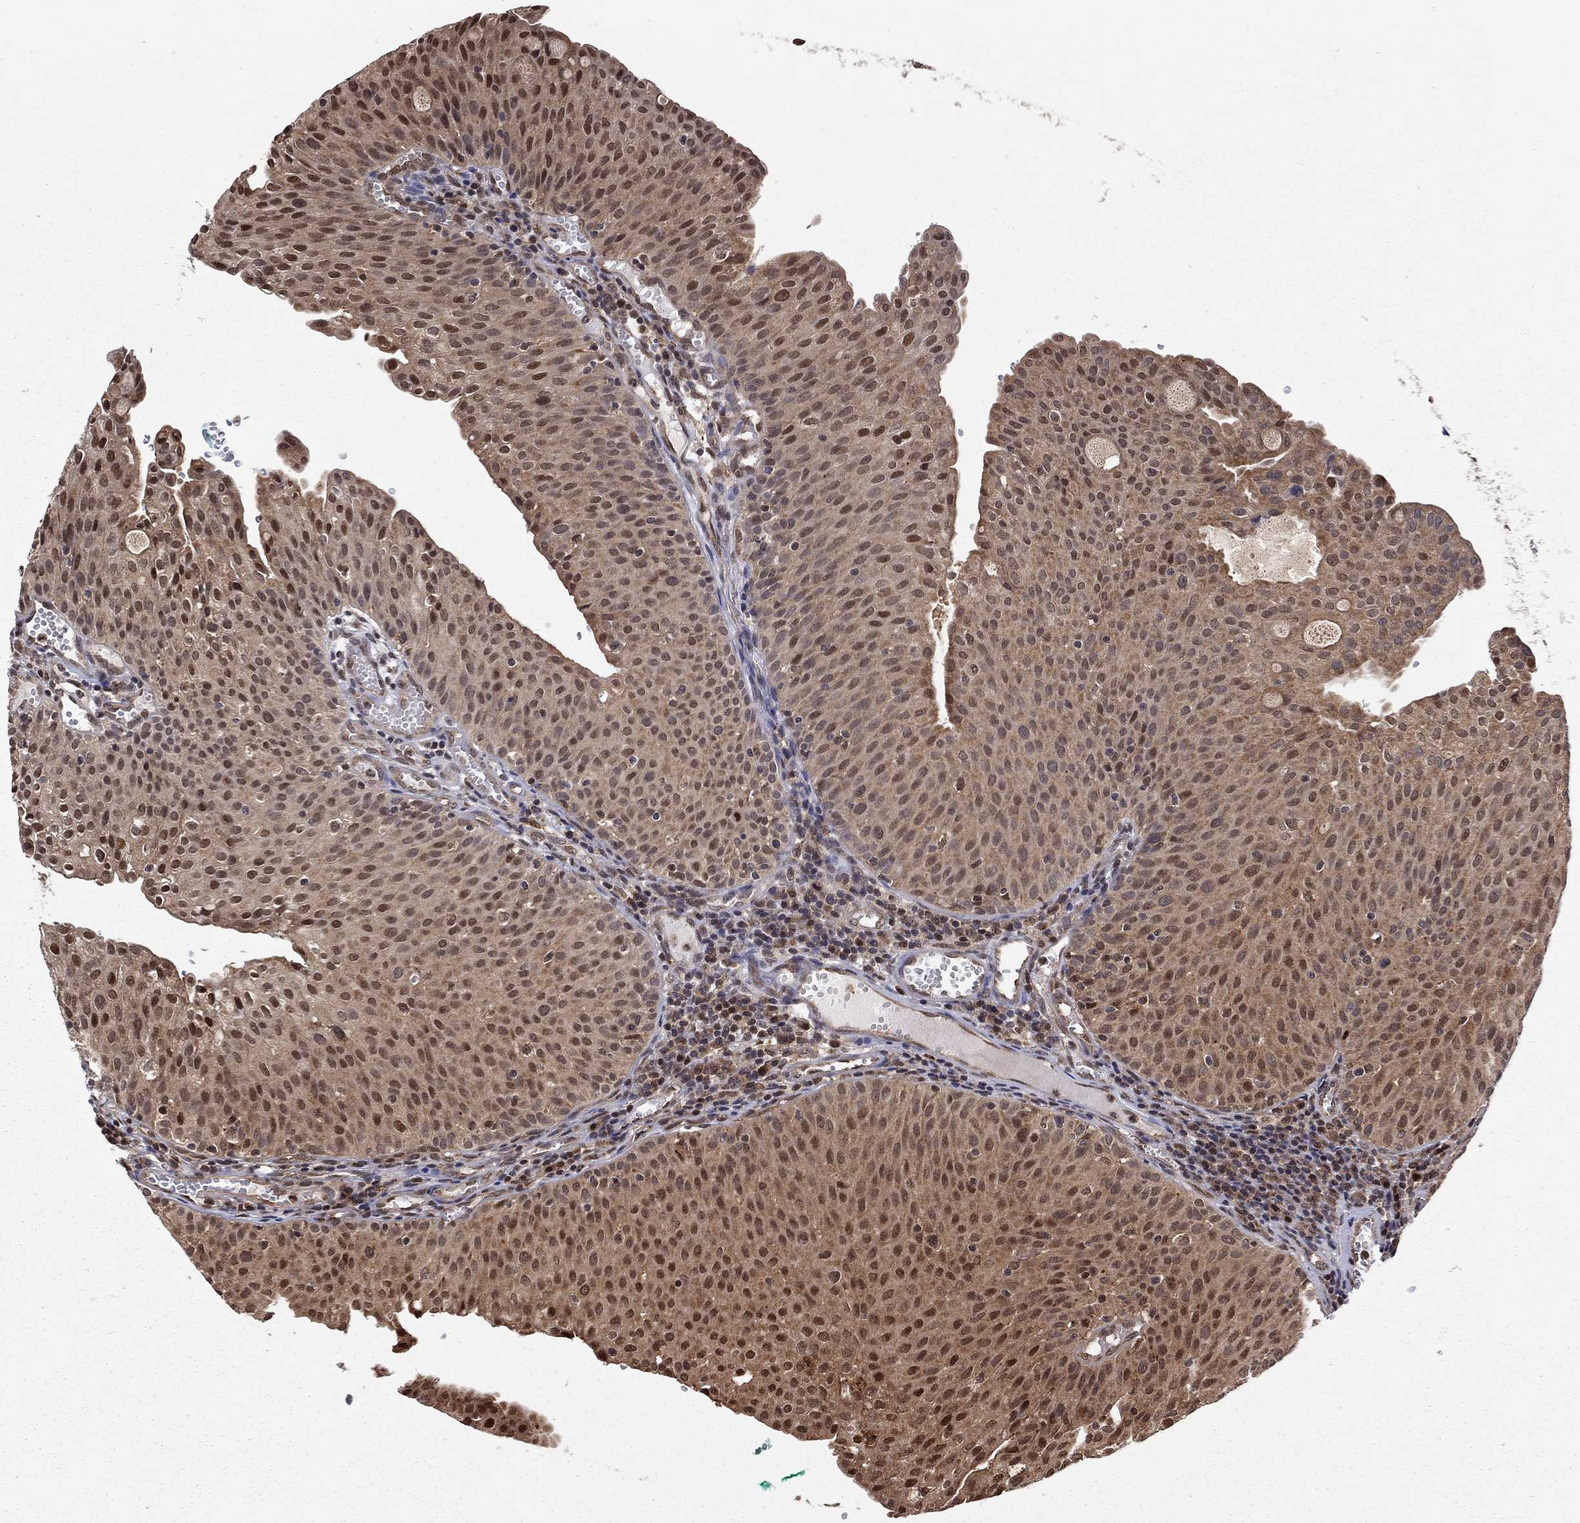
{"staining": {"intensity": "strong", "quantity": "25%-75%", "location": "cytoplasmic/membranous,nuclear"}, "tissue": "urothelial cancer", "cell_type": "Tumor cells", "image_type": "cancer", "snomed": [{"axis": "morphology", "description": "Urothelial carcinoma, Low grade"}, {"axis": "topography", "description": "Urinary bladder"}], "caption": "This is an image of immunohistochemistry staining of urothelial cancer, which shows strong expression in the cytoplasmic/membranous and nuclear of tumor cells.", "gene": "ELOB", "patient": {"sex": "male", "age": 54}}